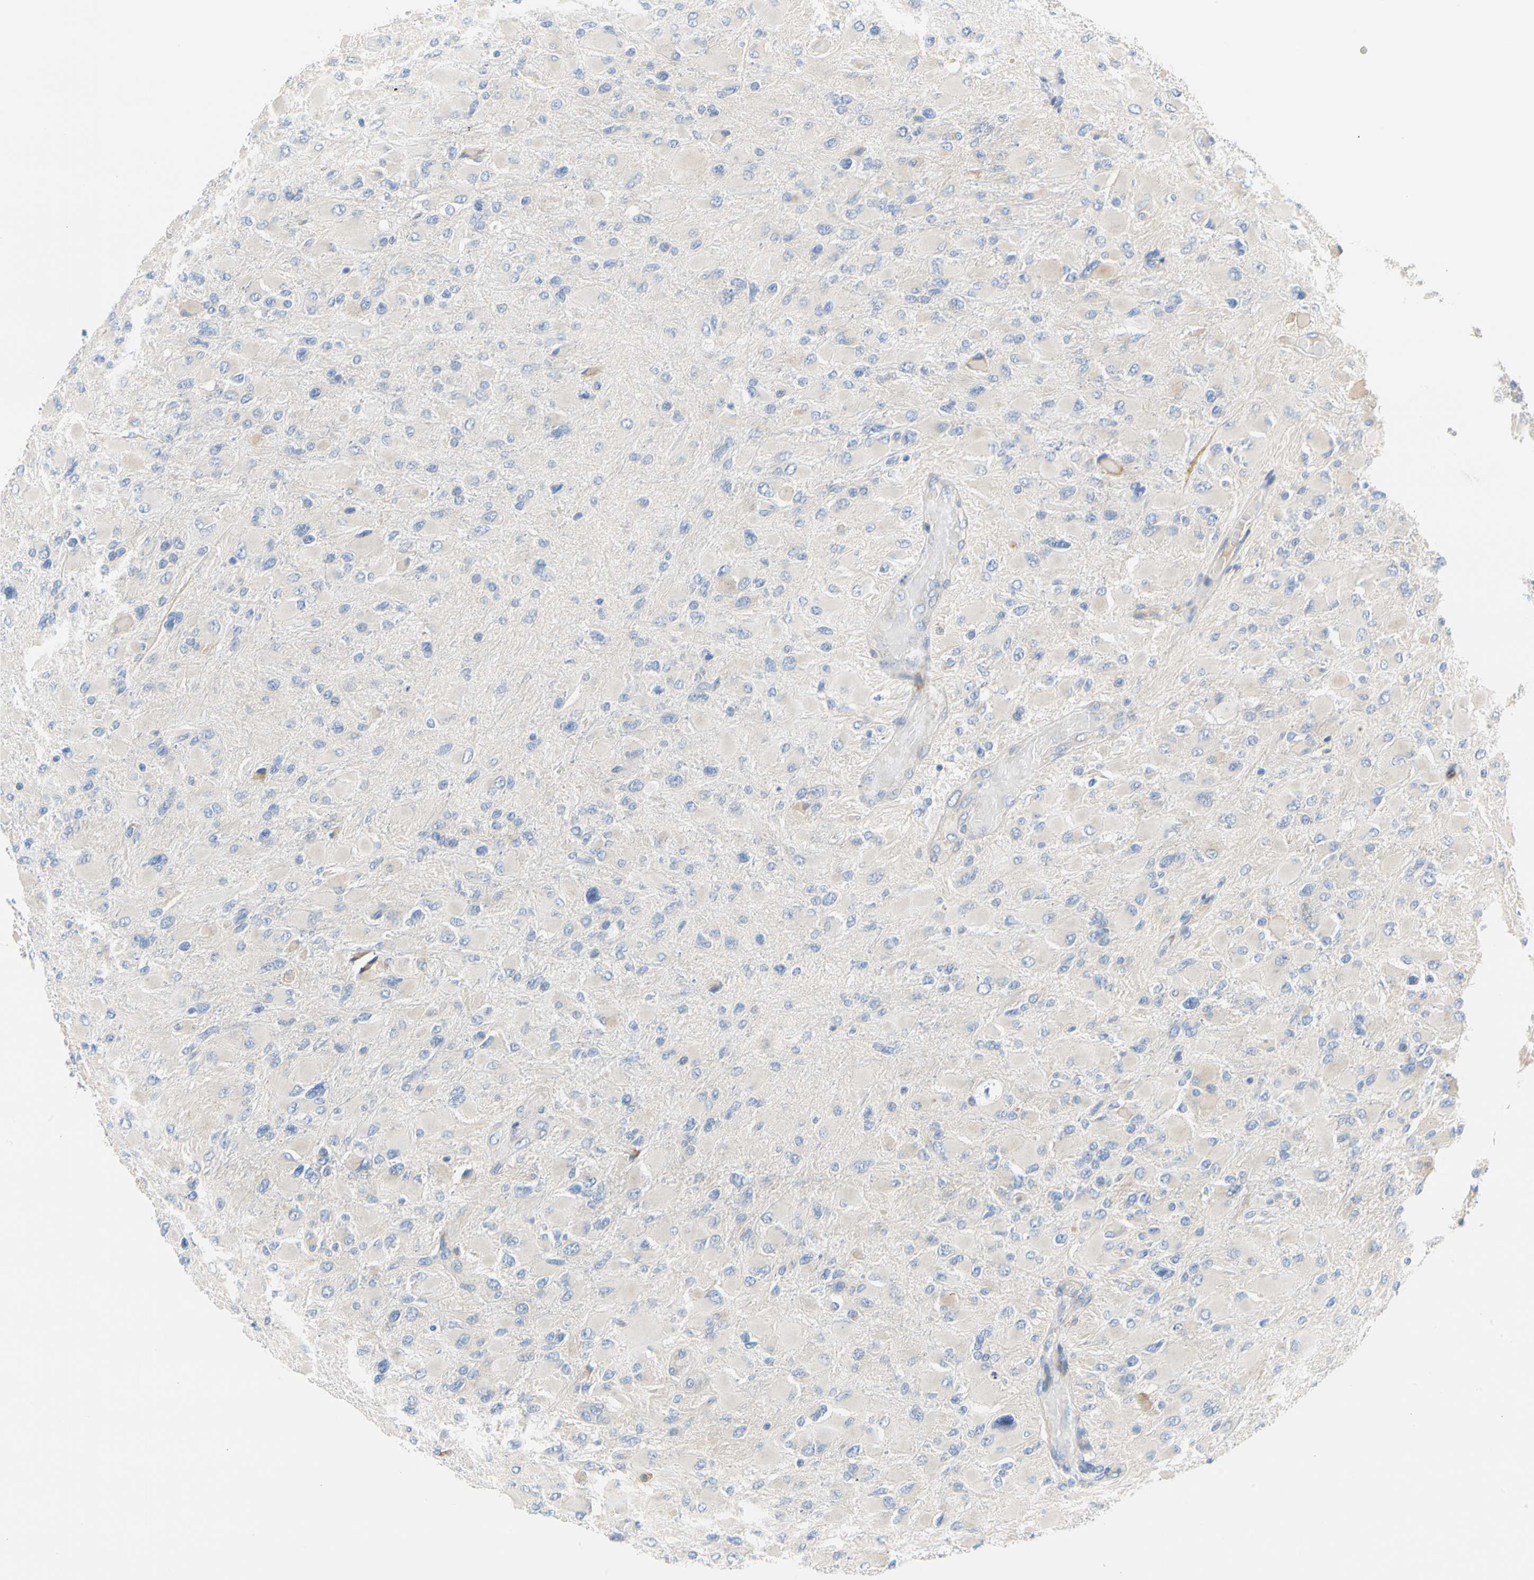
{"staining": {"intensity": "negative", "quantity": "none", "location": "none"}, "tissue": "glioma", "cell_type": "Tumor cells", "image_type": "cancer", "snomed": [{"axis": "morphology", "description": "Glioma, malignant, High grade"}, {"axis": "topography", "description": "Cerebral cortex"}], "caption": "The immunohistochemistry (IHC) image has no significant staining in tumor cells of malignant glioma (high-grade) tissue.", "gene": "ZNF236", "patient": {"sex": "female", "age": 36}}